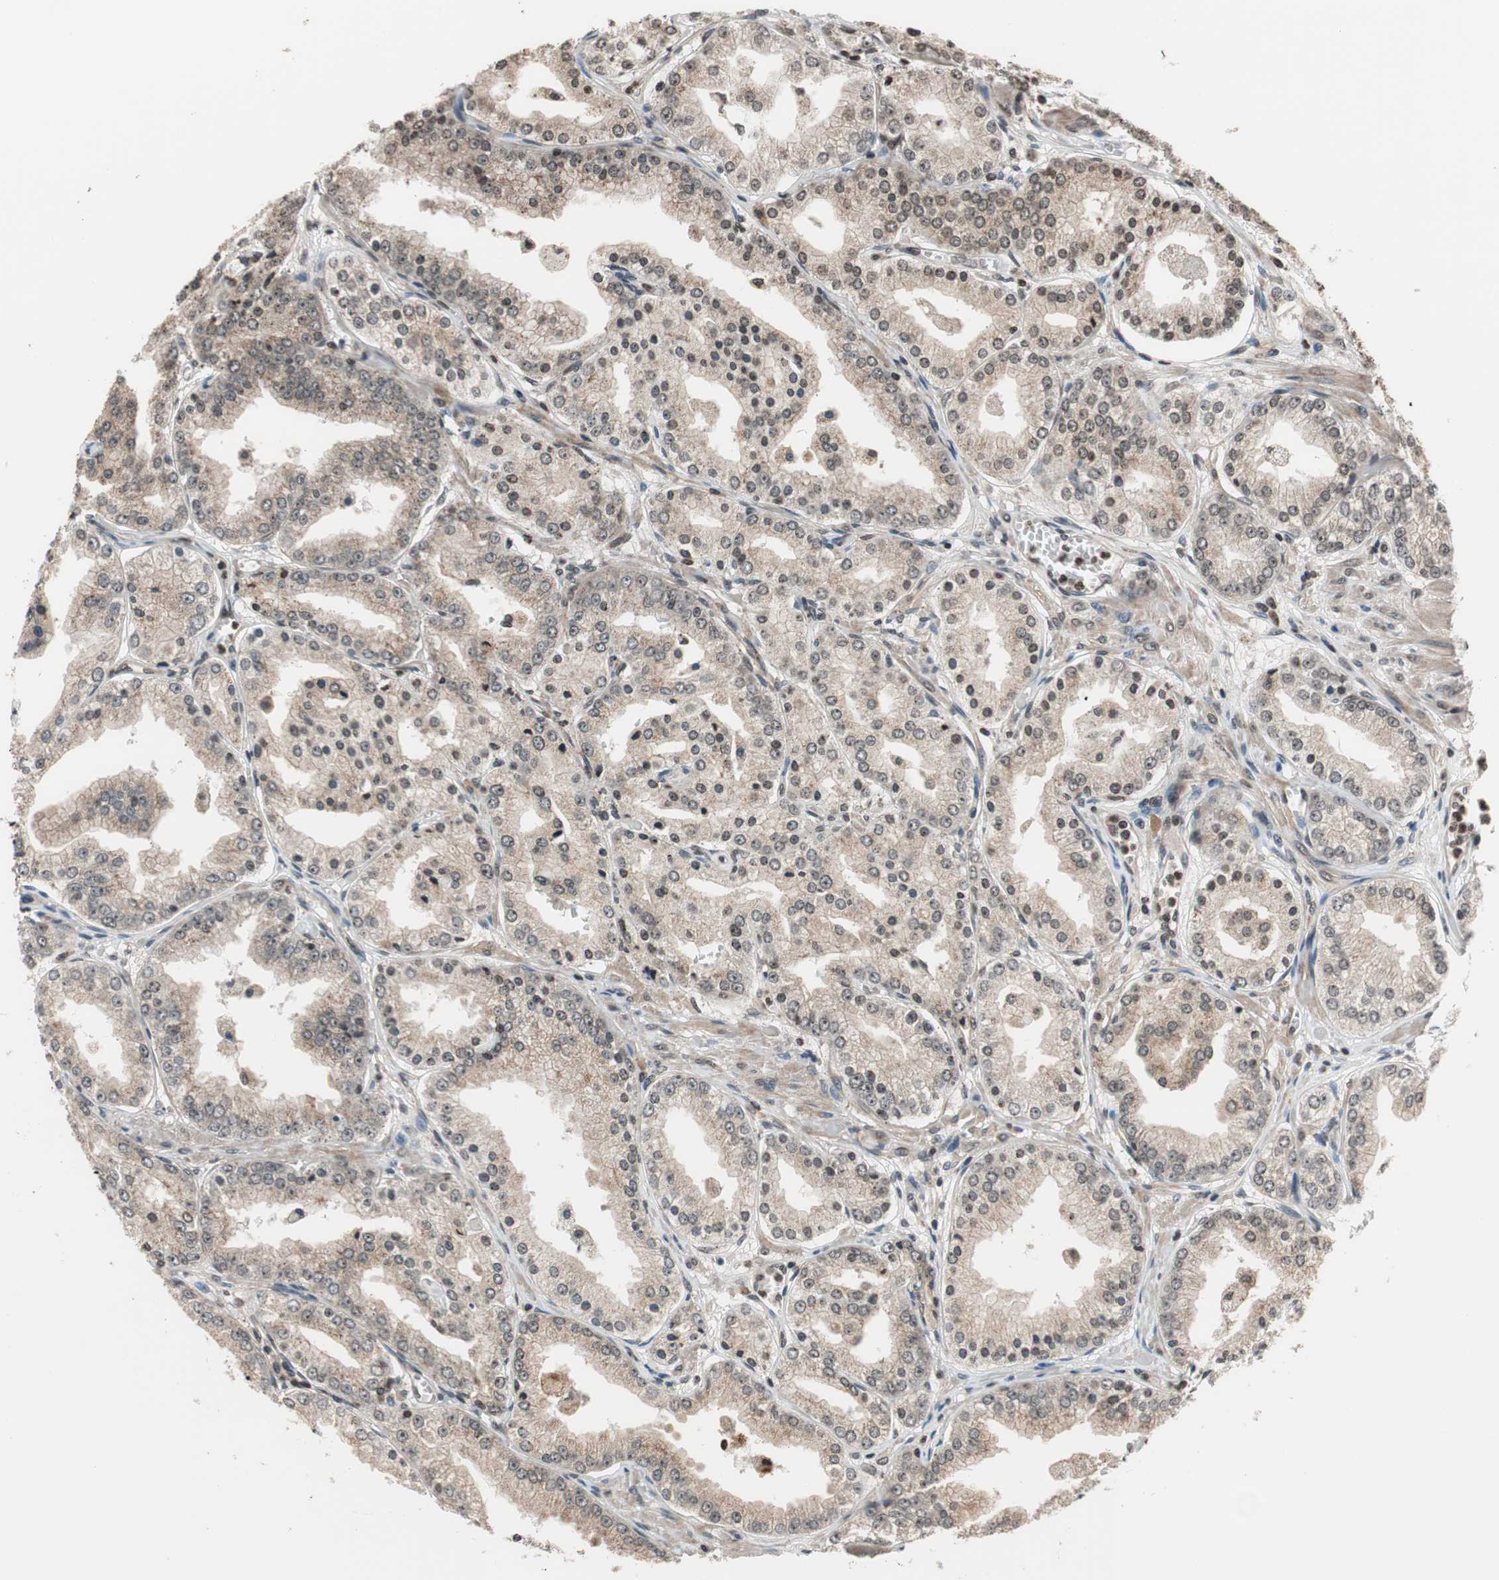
{"staining": {"intensity": "weak", "quantity": ">75%", "location": "cytoplasmic/membranous,nuclear"}, "tissue": "prostate cancer", "cell_type": "Tumor cells", "image_type": "cancer", "snomed": [{"axis": "morphology", "description": "Adenocarcinoma, High grade"}, {"axis": "topography", "description": "Prostate"}], "caption": "Immunohistochemical staining of prostate cancer (adenocarcinoma (high-grade)) exhibits low levels of weak cytoplasmic/membranous and nuclear expression in approximately >75% of tumor cells.", "gene": "RFC1", "patient": {"sex": "male", "age": 61}}